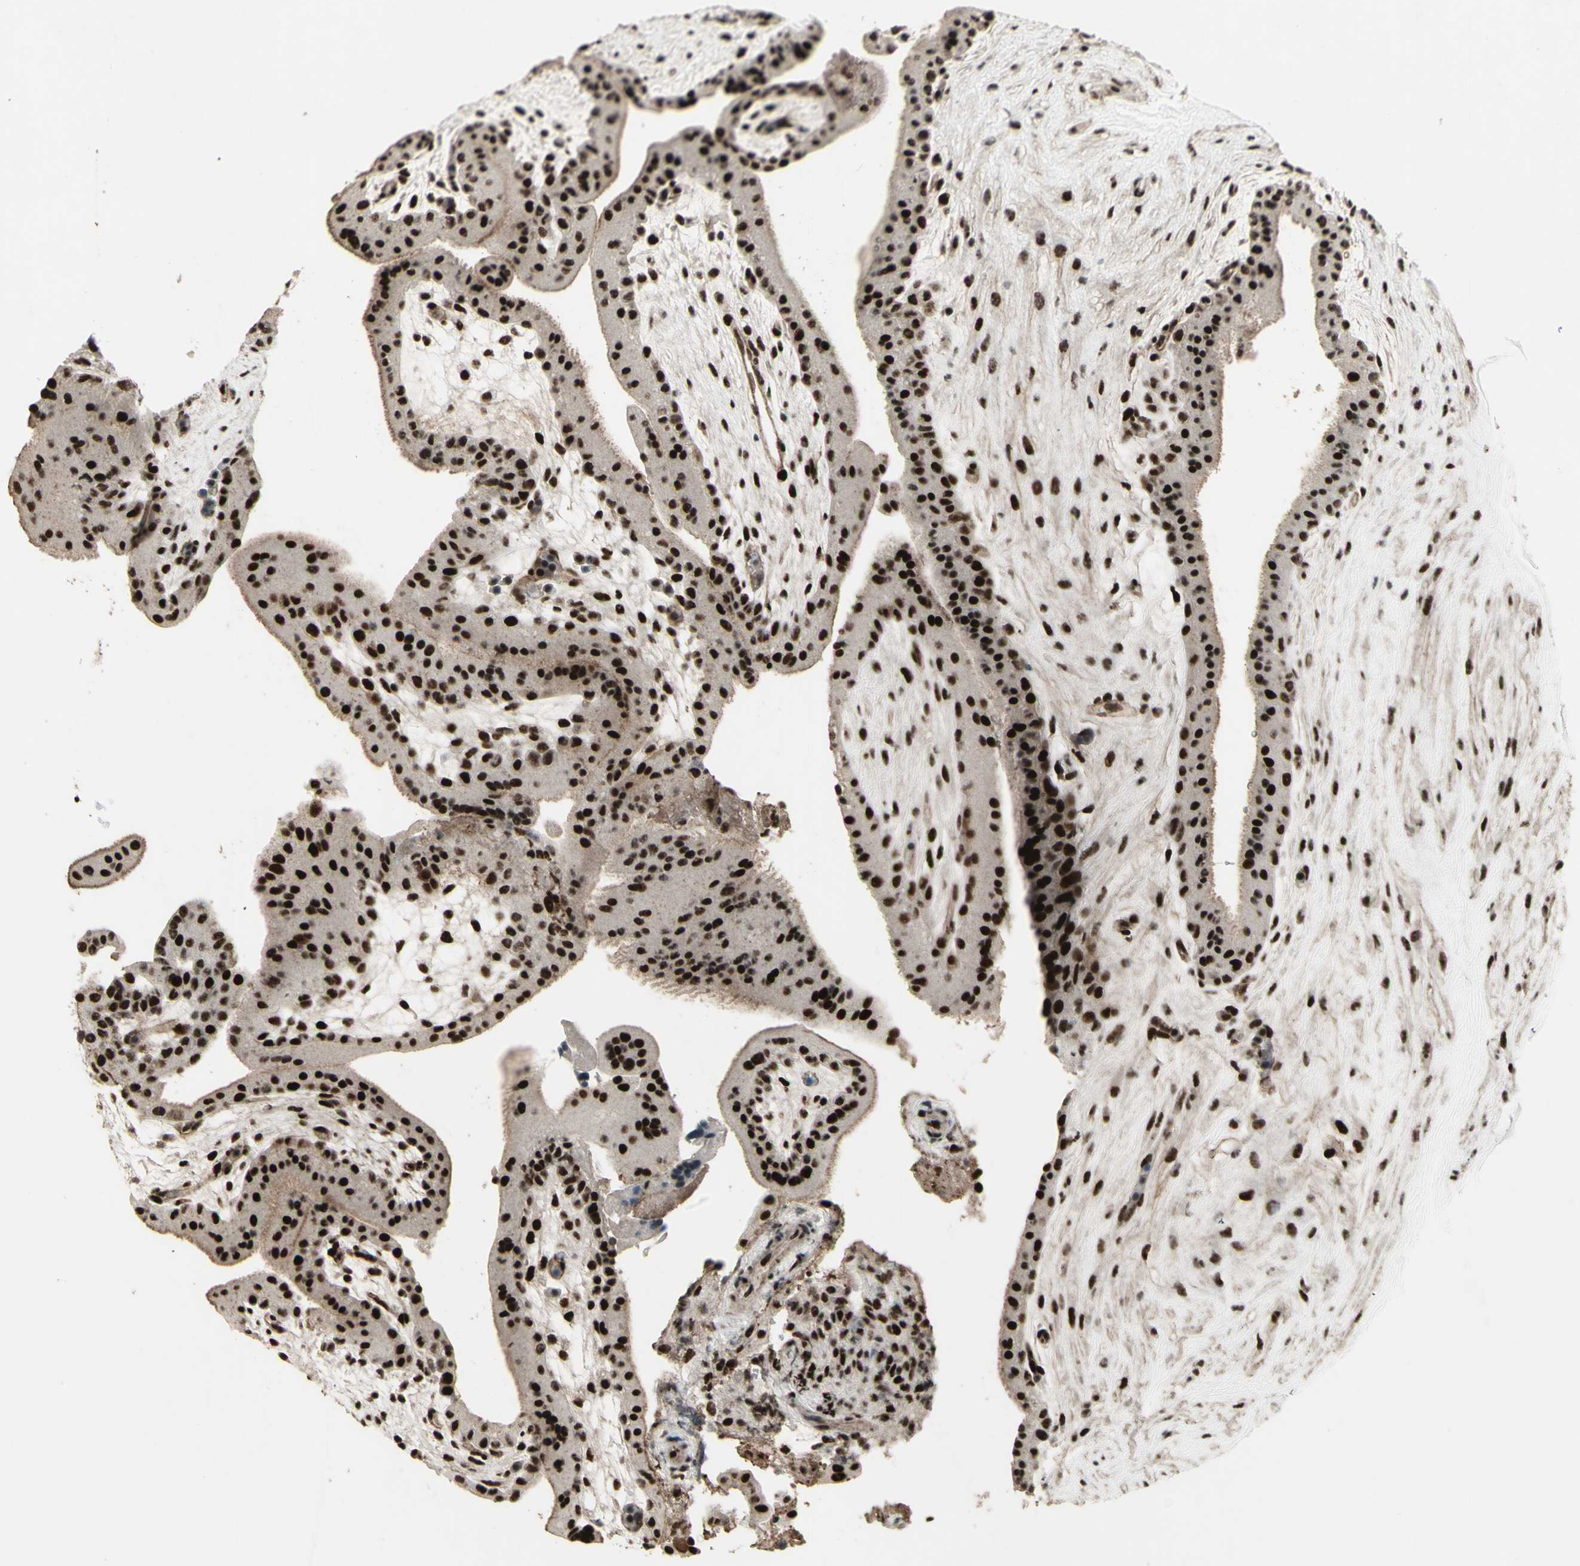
{"staining": {"intensity": "strong", "quantity": ">75%", "location": "nuclear"}, "tissue": "placenta", "cell_type": "Trophoblastic cells", "image_type": "normal", "snomed": [{"axis": "morphology", "description": "Normal tissue, NOS"}, {"axis": "topography", "description": "Placenta"}], "caption": "Benign placenta was stained to show a protein in brown. There is high levels of strong nuclear staining in about >75% of trophoblastic cells. The protein is stained brown, and the nuclei are stained in blue (DAB IHC with brightfield microscopy, high magnification).", "gene": "SUPT6H", "patient": {"sex": "female", "age": 19}}